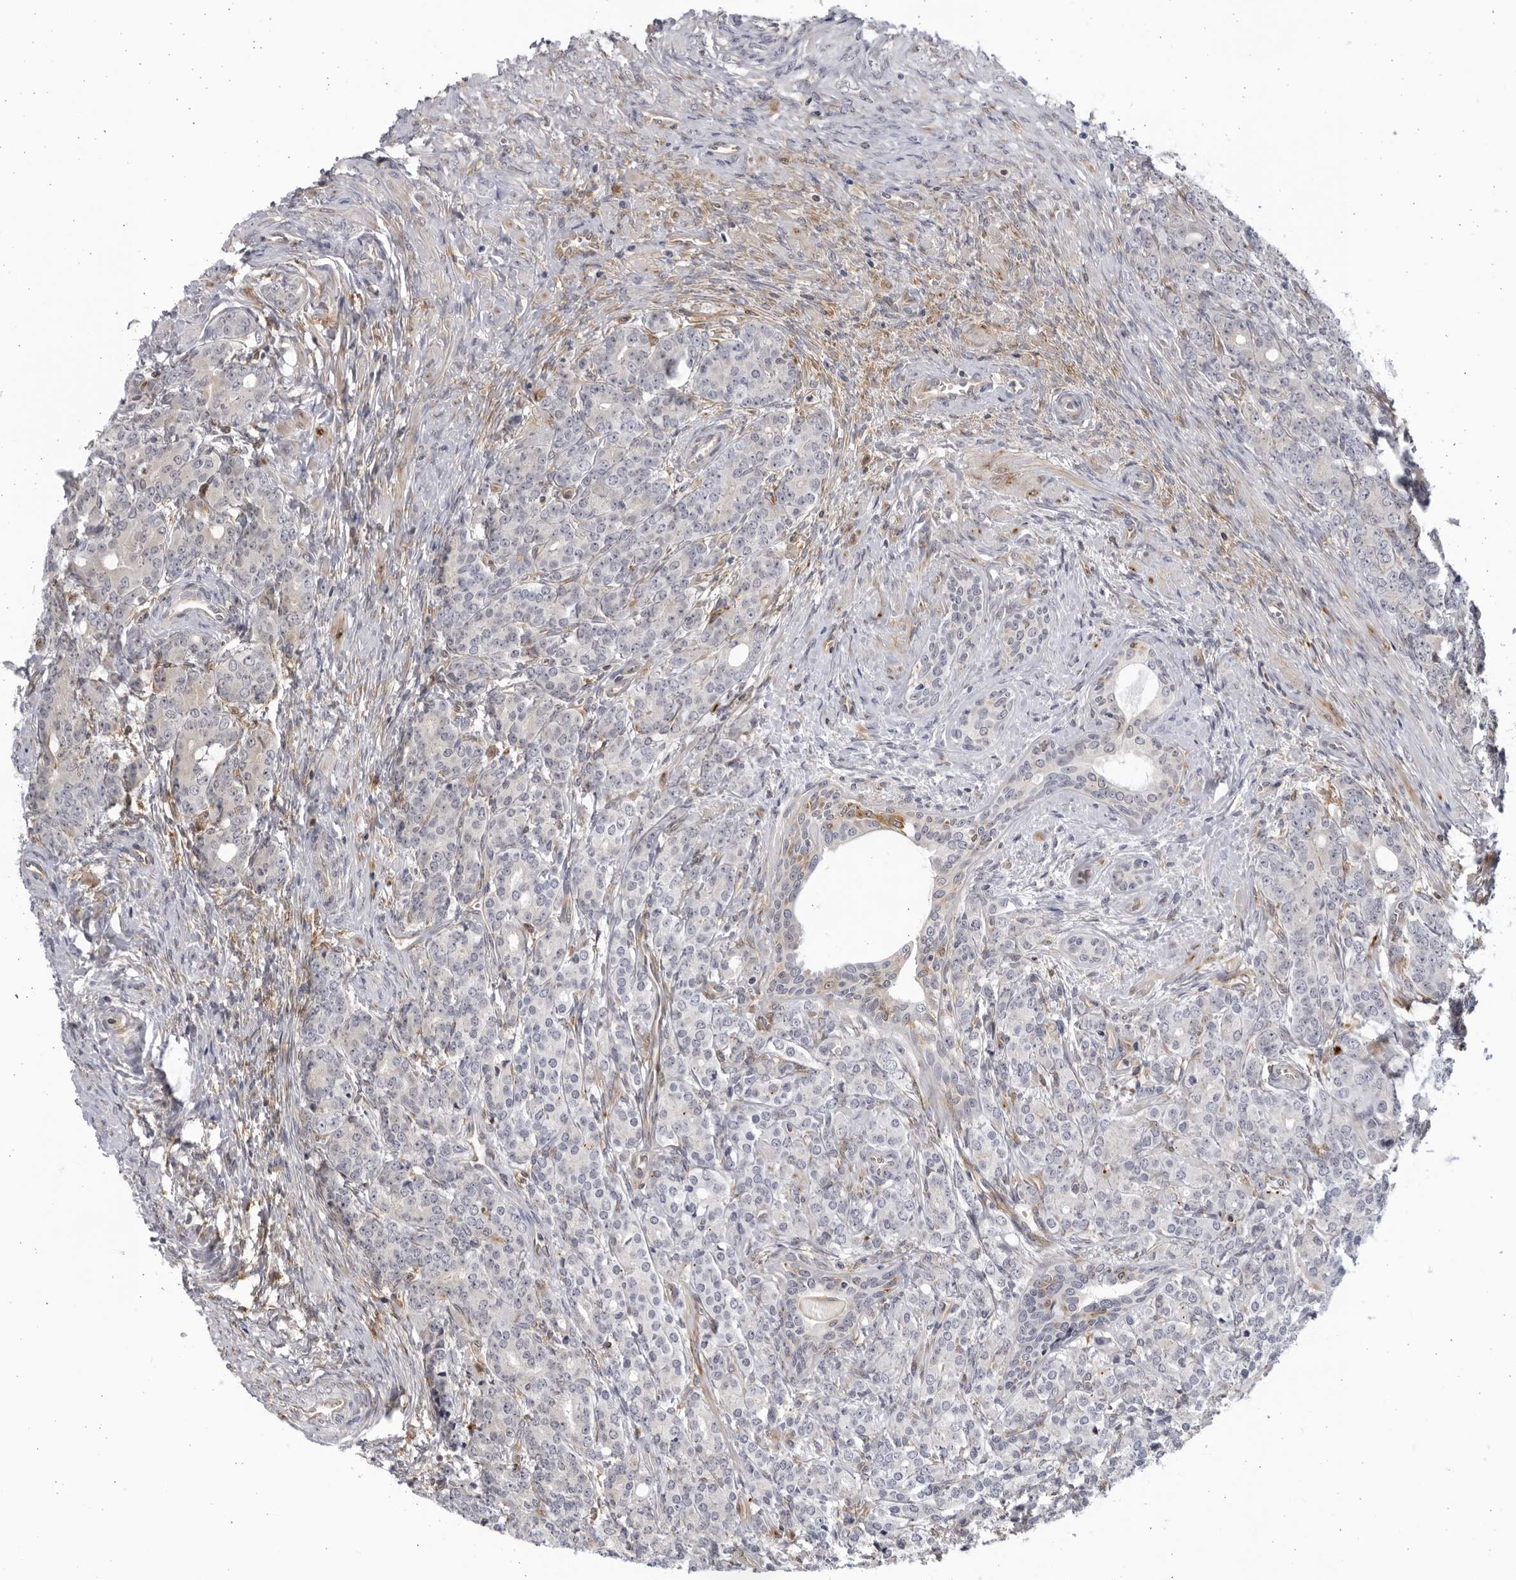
{"staining": {"intensity": "negative", "quantity": "none", "location": "none"}, "tissue": "prostate cancer", "cell_type": "Tumor cells", "image_type": "cancer", "snomed": [{"axis": "morphology", "description": "Adenocarcinoma, High grade"}, {"axis": "topography", "description": "Prostate"}], "caption": "Tumor cells show no significant expression in prostate adenocarcinoma (high-grade).", "gene": "BMP2K", "patient": {"sex": "male", "age": 62}}